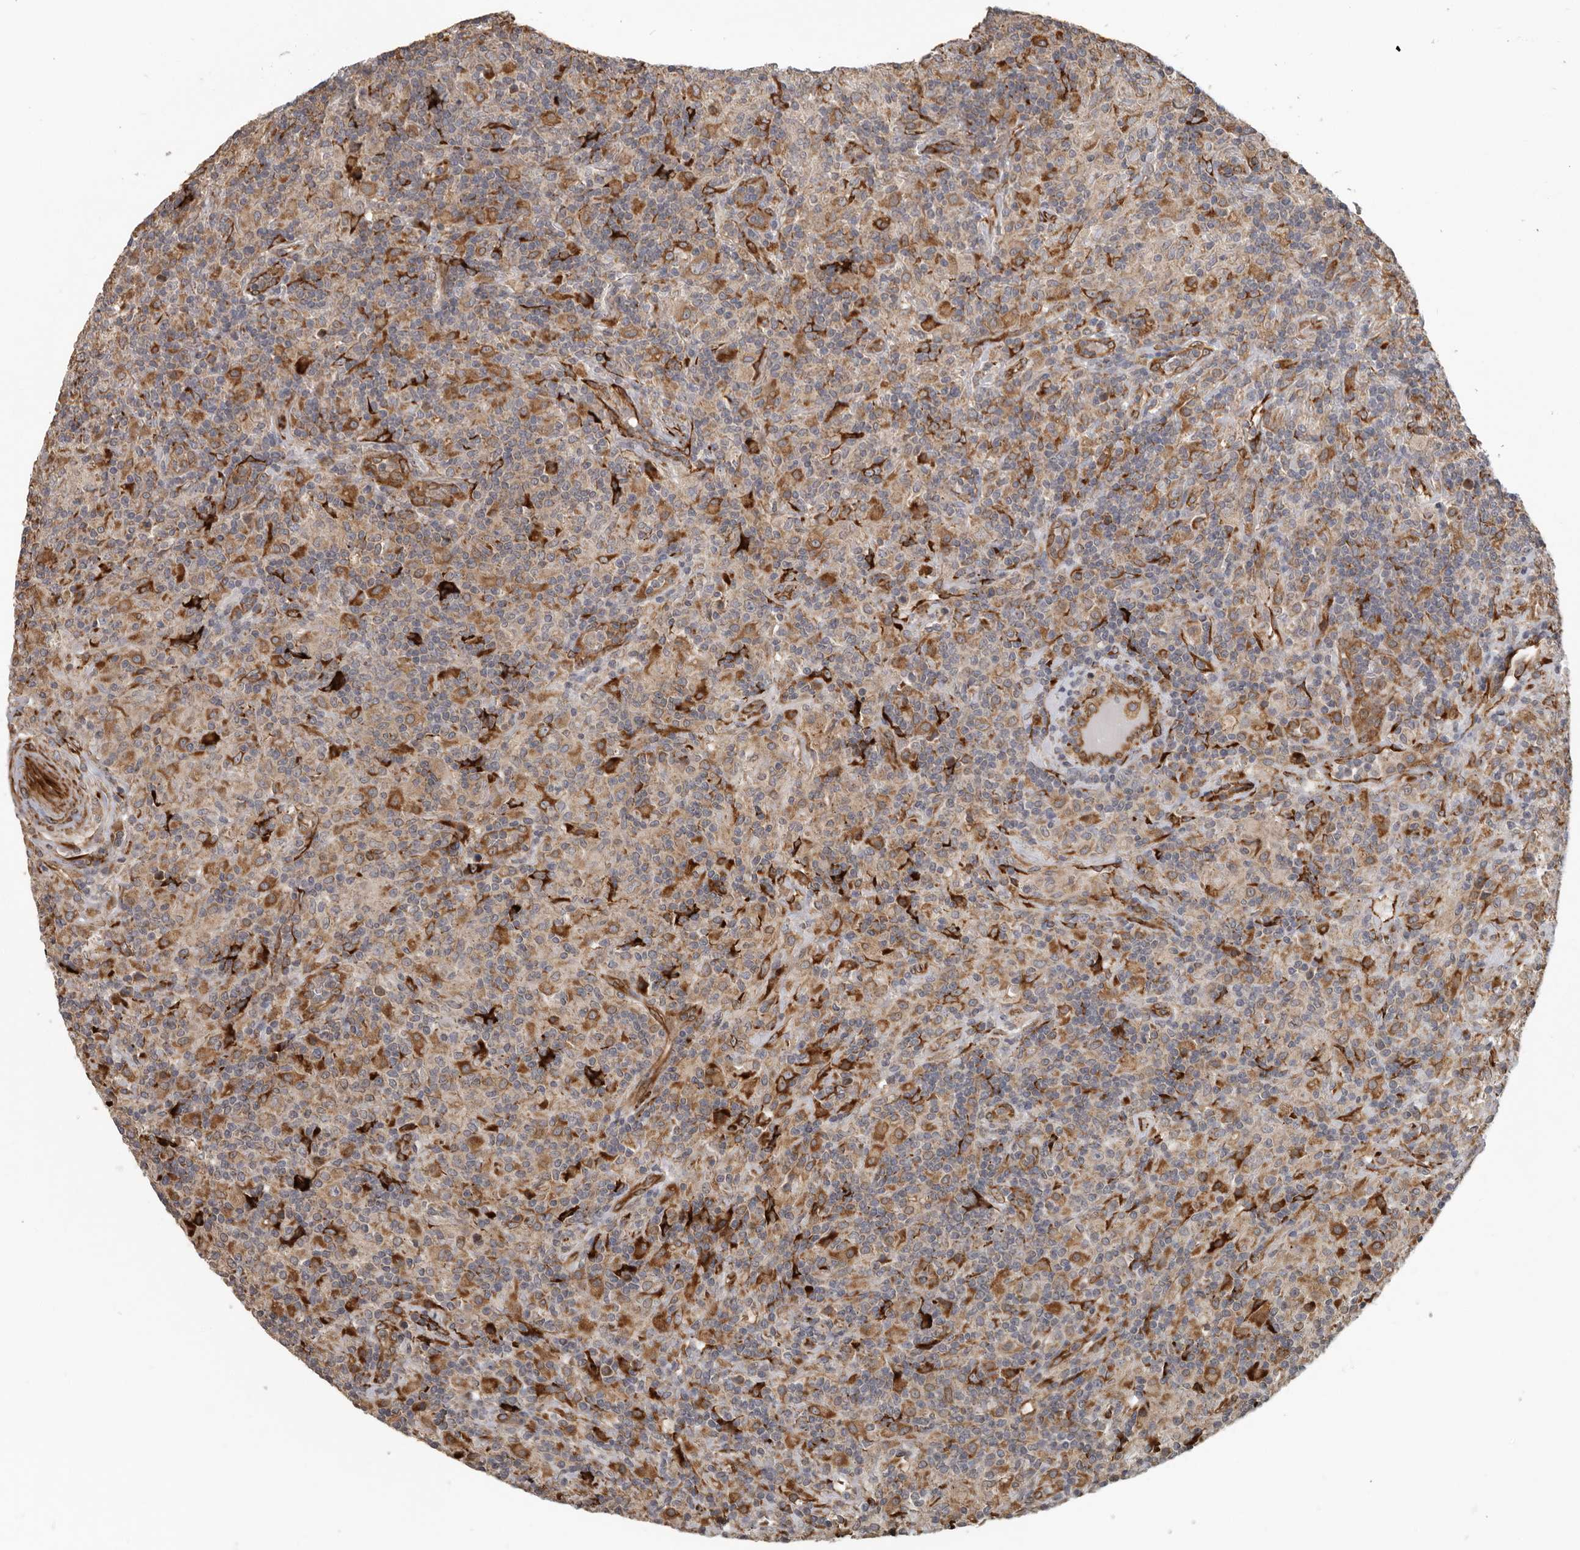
{"staining": {"intensity": "moderate", "quantity": ">75%", "location": "cytoplasmic/membranous"}, "tissue": "lymphoma", "cell_type": "Tumor cells", "image_type": "cancer", "snomed": [{"axis": "morphology", "description": "Hodgkin's disease, NOS"}, {"axis": "topography", "description": "Lymph node"}], "caption": "DAB (3,3'-diaminobenzidine) immunohistochemical staining of Hodgkin's disease exhibits moderate cytoplasmic/membranous protein positivity in about >75% of tumor cells. (Brightfield microscopy of DAB IHC at high magnification).", "gene": "CEP350", "patient": {"sex": "male", "age": 70}}